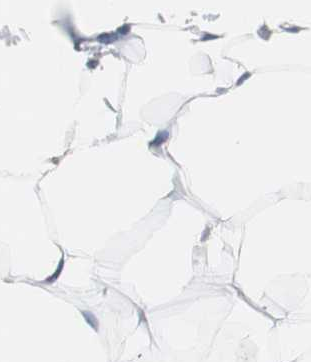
{"staining": {"intensity": "negative", "quantity": "none", "location": "none"}, "tissue": "adipose tissue", "cell_type": "Adipocytes", "image_type": "normal", "snomed": [{"axis": "morphology", "description": "Normal tissue, NOS"}, {"axis": "topography", "description": "Breast"}, {"axis": "topography", "description": "Adipose tissue"}], "caption": "The histopathology image shows no staining of adipocytes in unremarkable adipose tissue. Brightfield microscopy of IHC stained with DAB (brown) and hematoxylin (blue), captured at high magnification.", "gene": "TK1", "patient": {"sex": "female", "age": 25}}